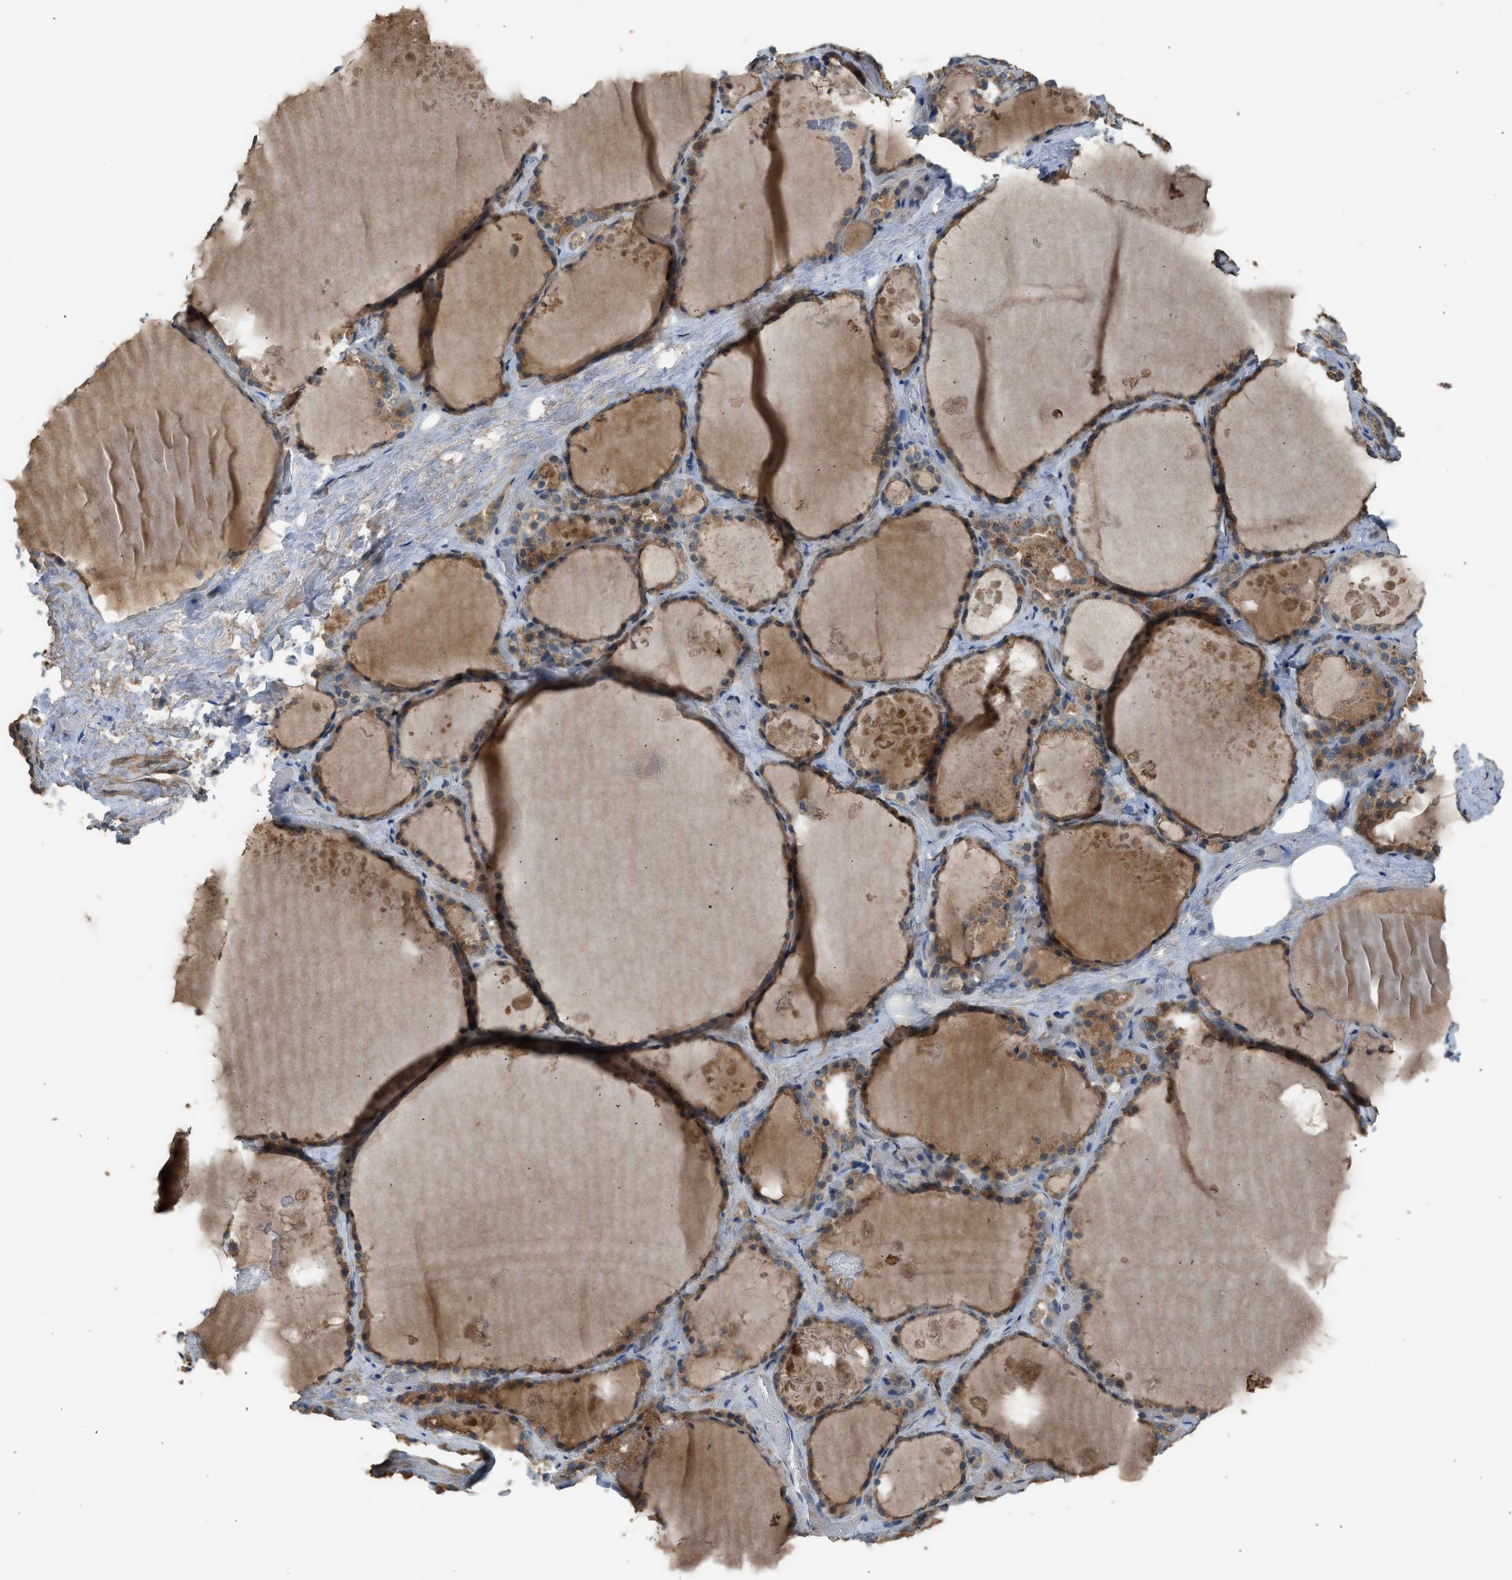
{"staining": {"intensity": "moderate", "quantity": ">75%", "location": "cytoplasmic/membranous"}, "tissue": "thyroid gland", "cell_type": "Glandular cells", "image_type": "normal", "snomed": [{"axis": "morphology", "description": "Normal tissue, NOS"}, {"axis": "topography", "description": "Thyroid gland"}], "caption": "Immunohistochemistry (IHC) histopathology image of normal thyroid gland: thyroid gland stained using IHC shows medium levels of moderate protein expression localized specifically in the cytoplasmic/membranous of glandular cells, appearing as a cytoplasmic/membranous brown color.", "gene": "STARD3", "patient": {"sex": "male", "age": 61}}